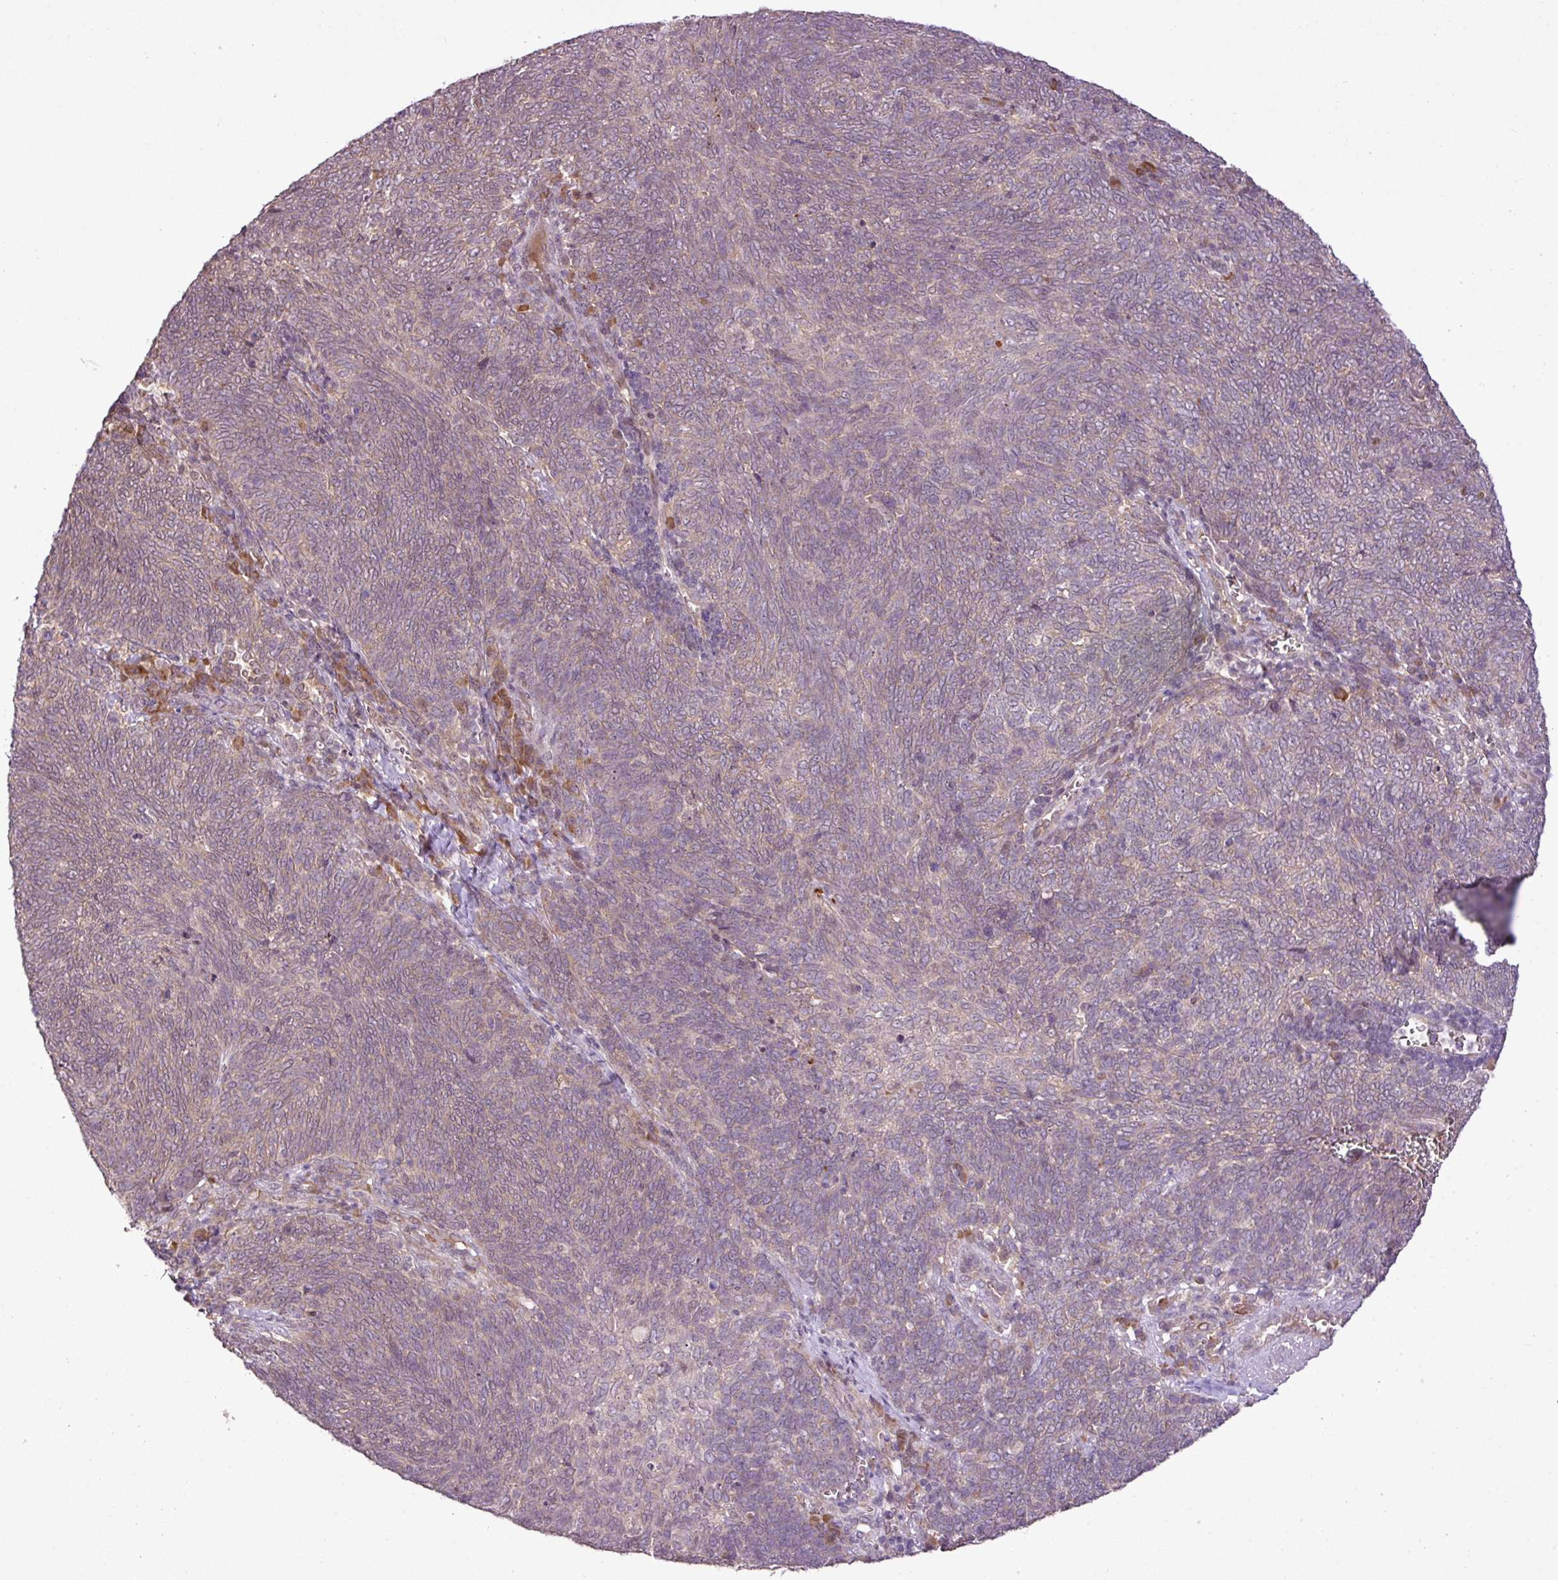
{"staining": {"intensity": "weak", "quantity": "<25%", "location": "cytoplasmic/membranous"}, "tissue": "lung cancer", "cell_type": "Tumor cells", "image_type": "cancer", "snomed": [{"axis": "morphology", "description": "Squamous cell carcinoma, NOS"}, {"axis": "topography", "description": "Lung"}], "caption": "High power microscopy photomicrograph of an IHC image of lung cancer (squamous cell carcinoma), revealing no significant expression in tumor cells. (DAB (3,3'-diaminobenzidine) immunohistochemistry (IHC) with hematoxylin counter stain).", "gene": "DNAAF4", "patient": {"sex": "female", "age": 72}}